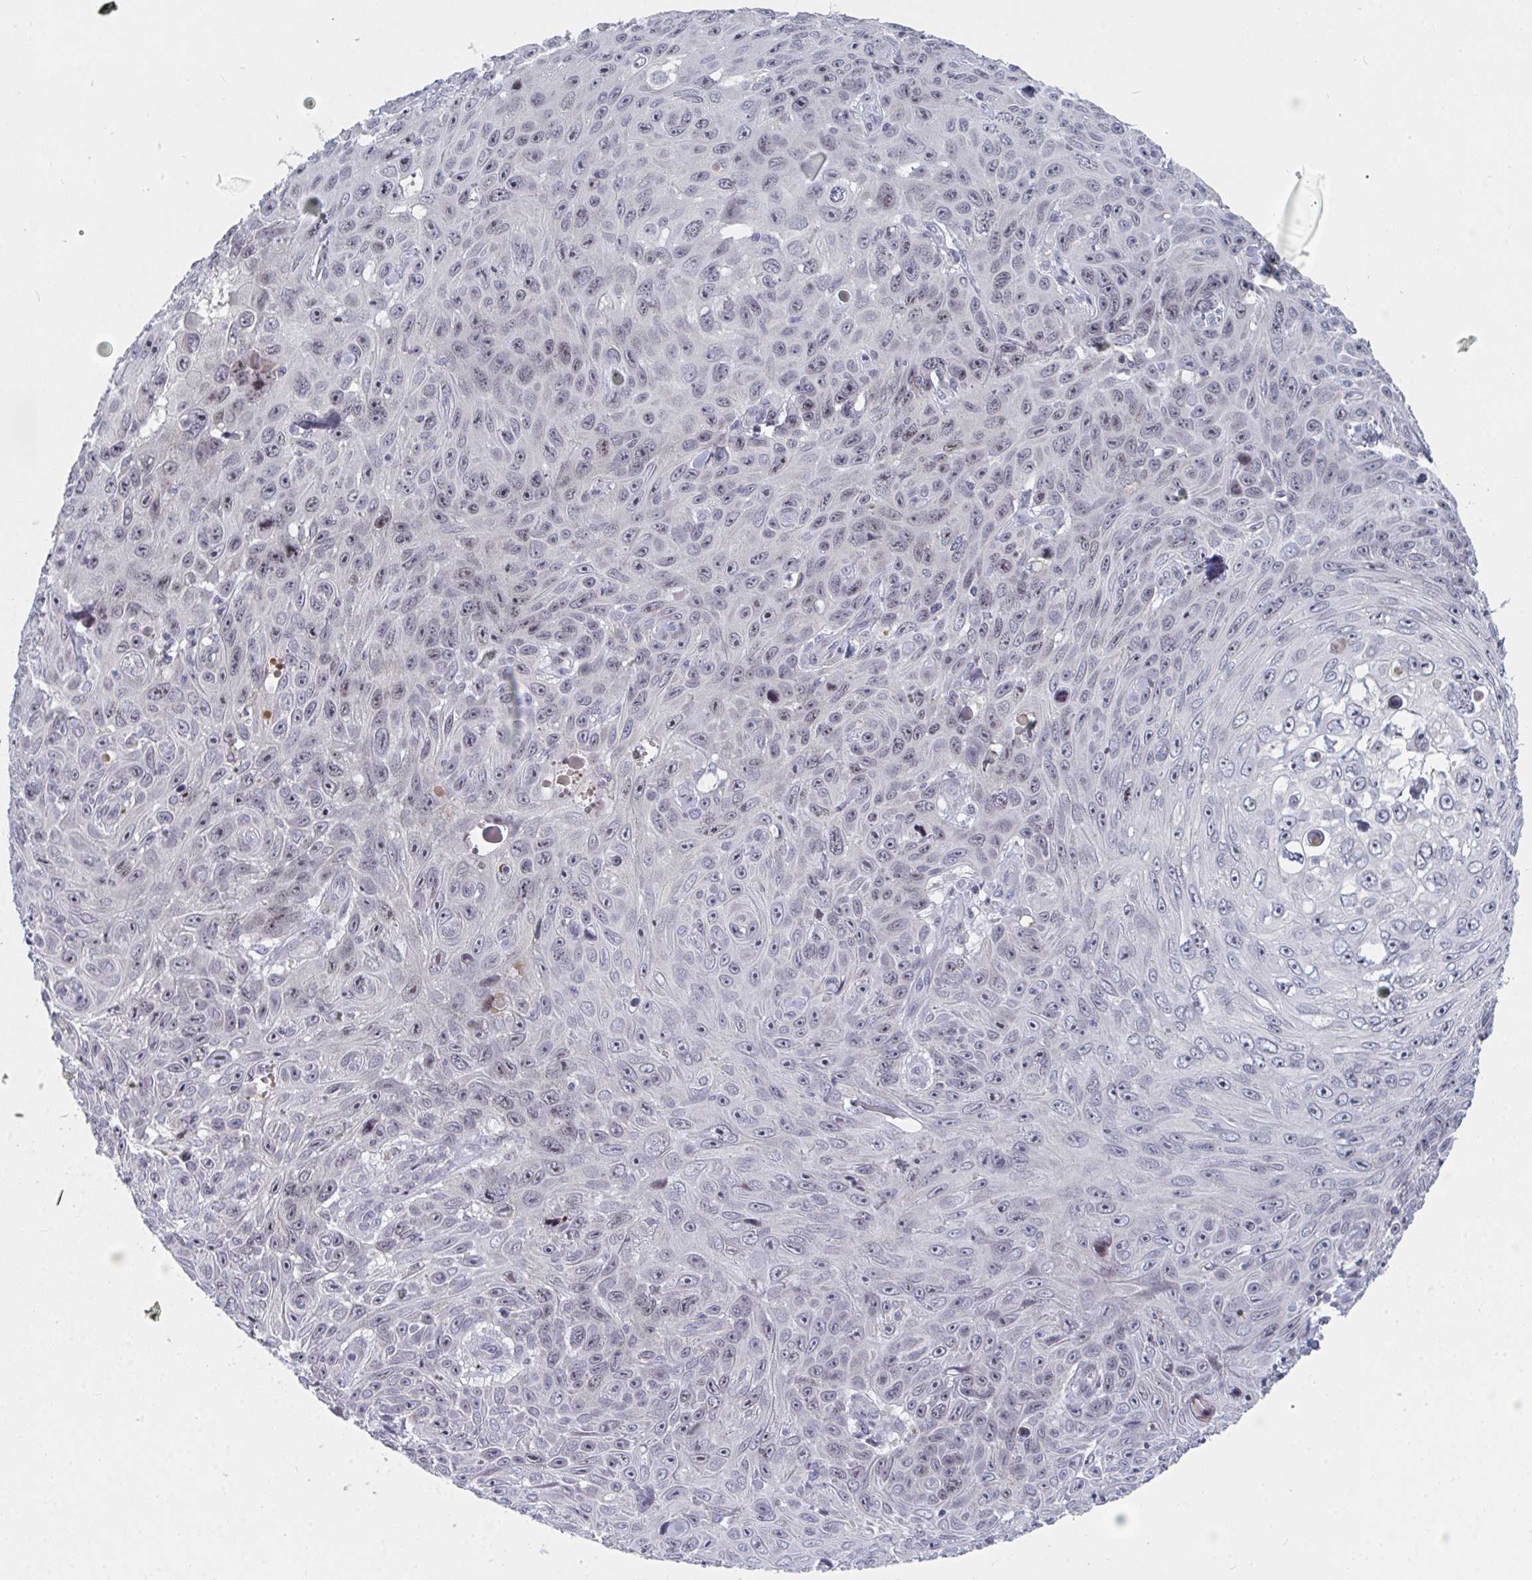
{"staining": {"intensity": "weak", "quantity": "25%-75%", "location": "nuclear"}, "tissue": "skin cancer", "cell_type": "Tumor cells", "image_type": "cancer", "snomed": [{"axis": "morphology", "description": "Squamous cell carcinoma, NOS"}, {"axis": "topography", "description": "Skin"}], "caption": "IHC of skin squamous cell carcinoma demonstrates low levels of weak nuclear positivity in approximately 25%-75% of tumor cells.", "gene": "CENPT", "patient": {"sex": "male", "age": 82}}